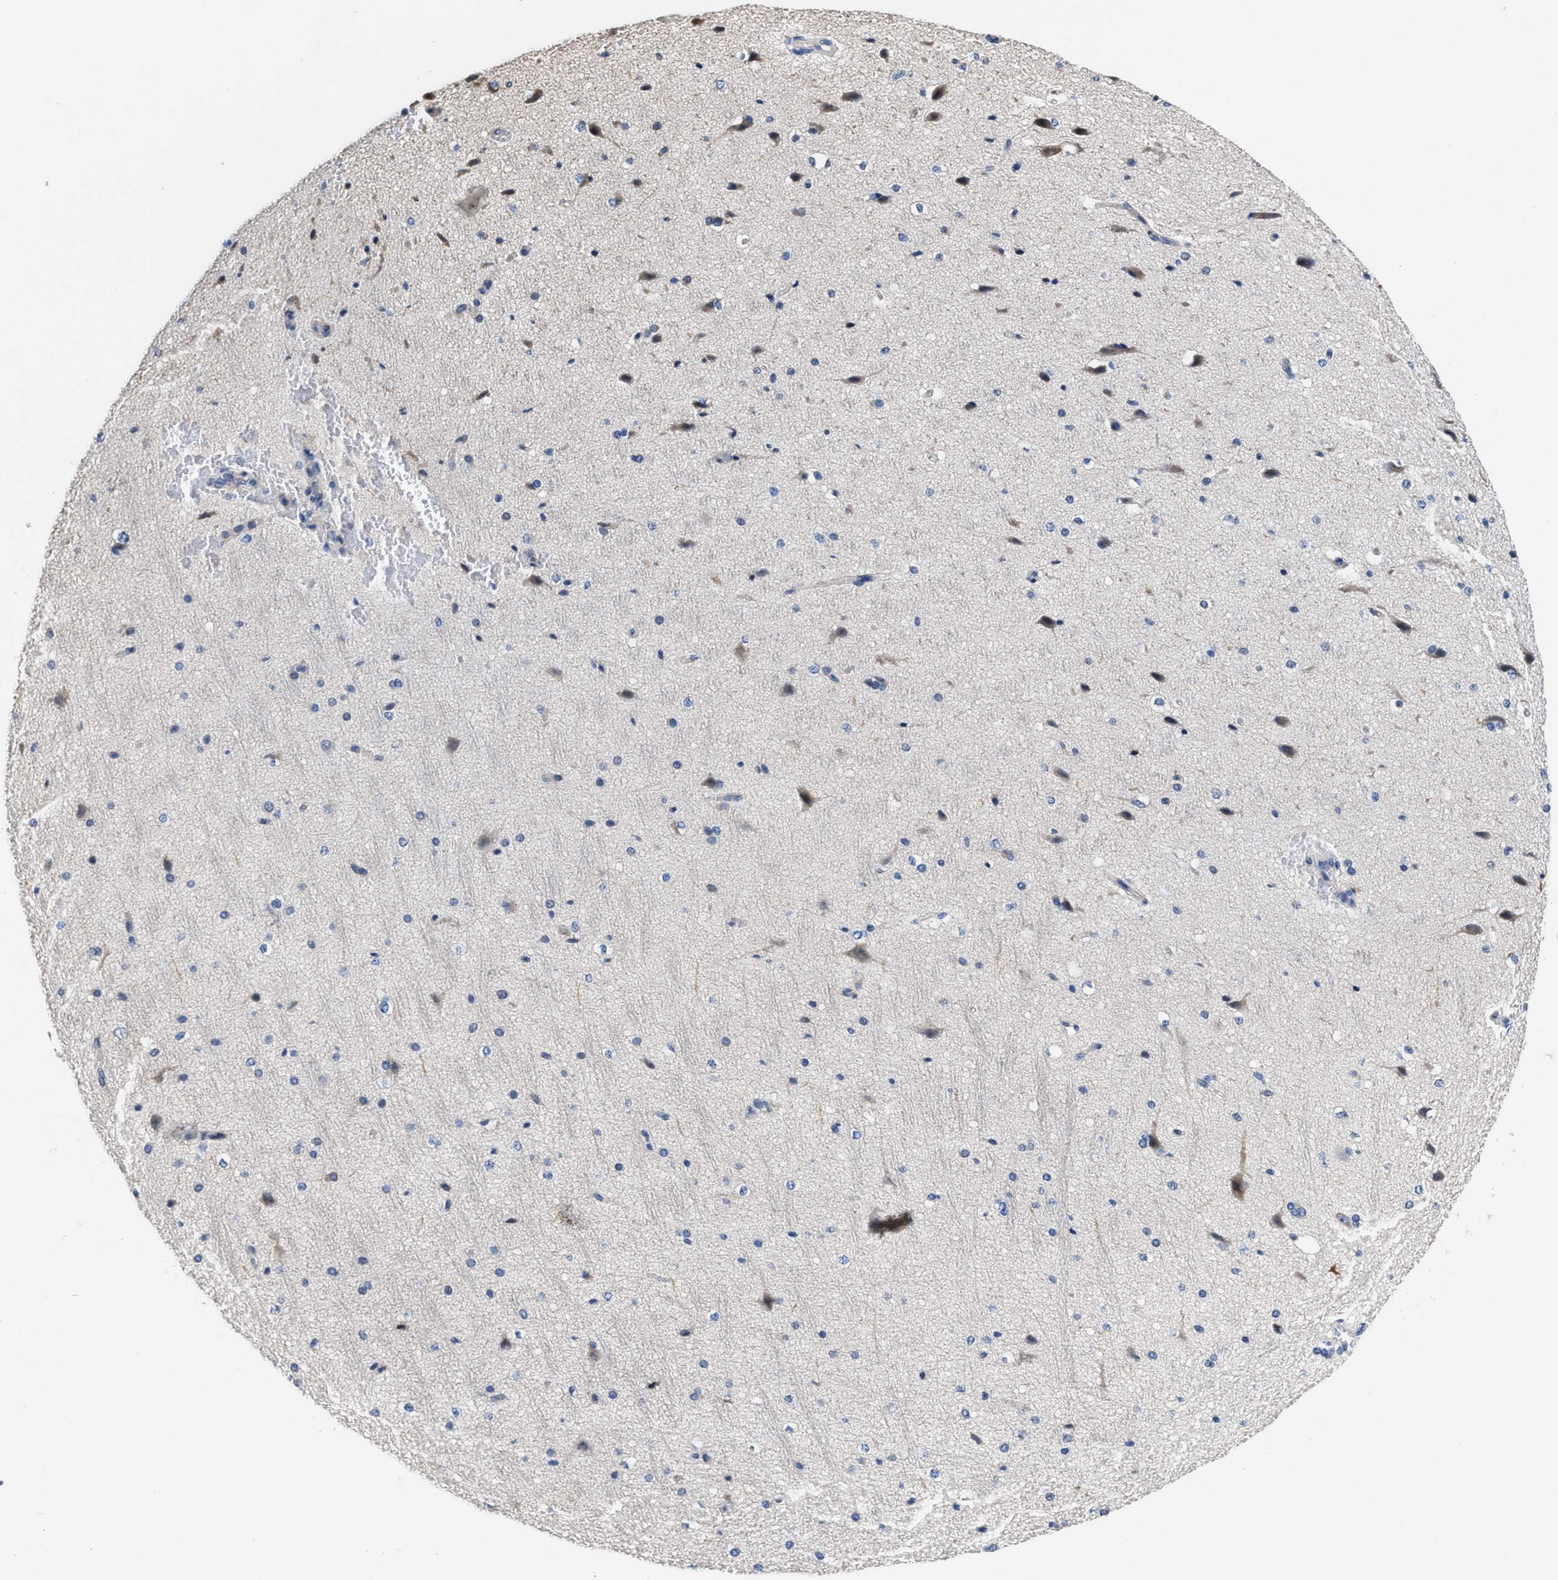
{"staining": {"intensity": "negative", "quantity": "none", "location": "none"}, "tissue": "cerebral cortex", "cell_type": "Endothelial cells", "image_type": "normal", "snomed": [{"axis": "morphology", "description": "Normal tissue, NOS"}, {"axis": "morphology", "description": "Developmental malformation"}, {"axis": "topography", "description": "Cerebral cortex"}], "caption": "High power microscopy image of an immunohistochemistry histopathology image of benign cerebral cortex, revealing no significant positivity in endothelial cells. (Brightfield microscopy of DAB (3,3'-diaminobenzidine) immunohistochemistry (IHC) at high magnification).", "gene": "HOOK1", "patient": {"sex": "female", "age": 30}}